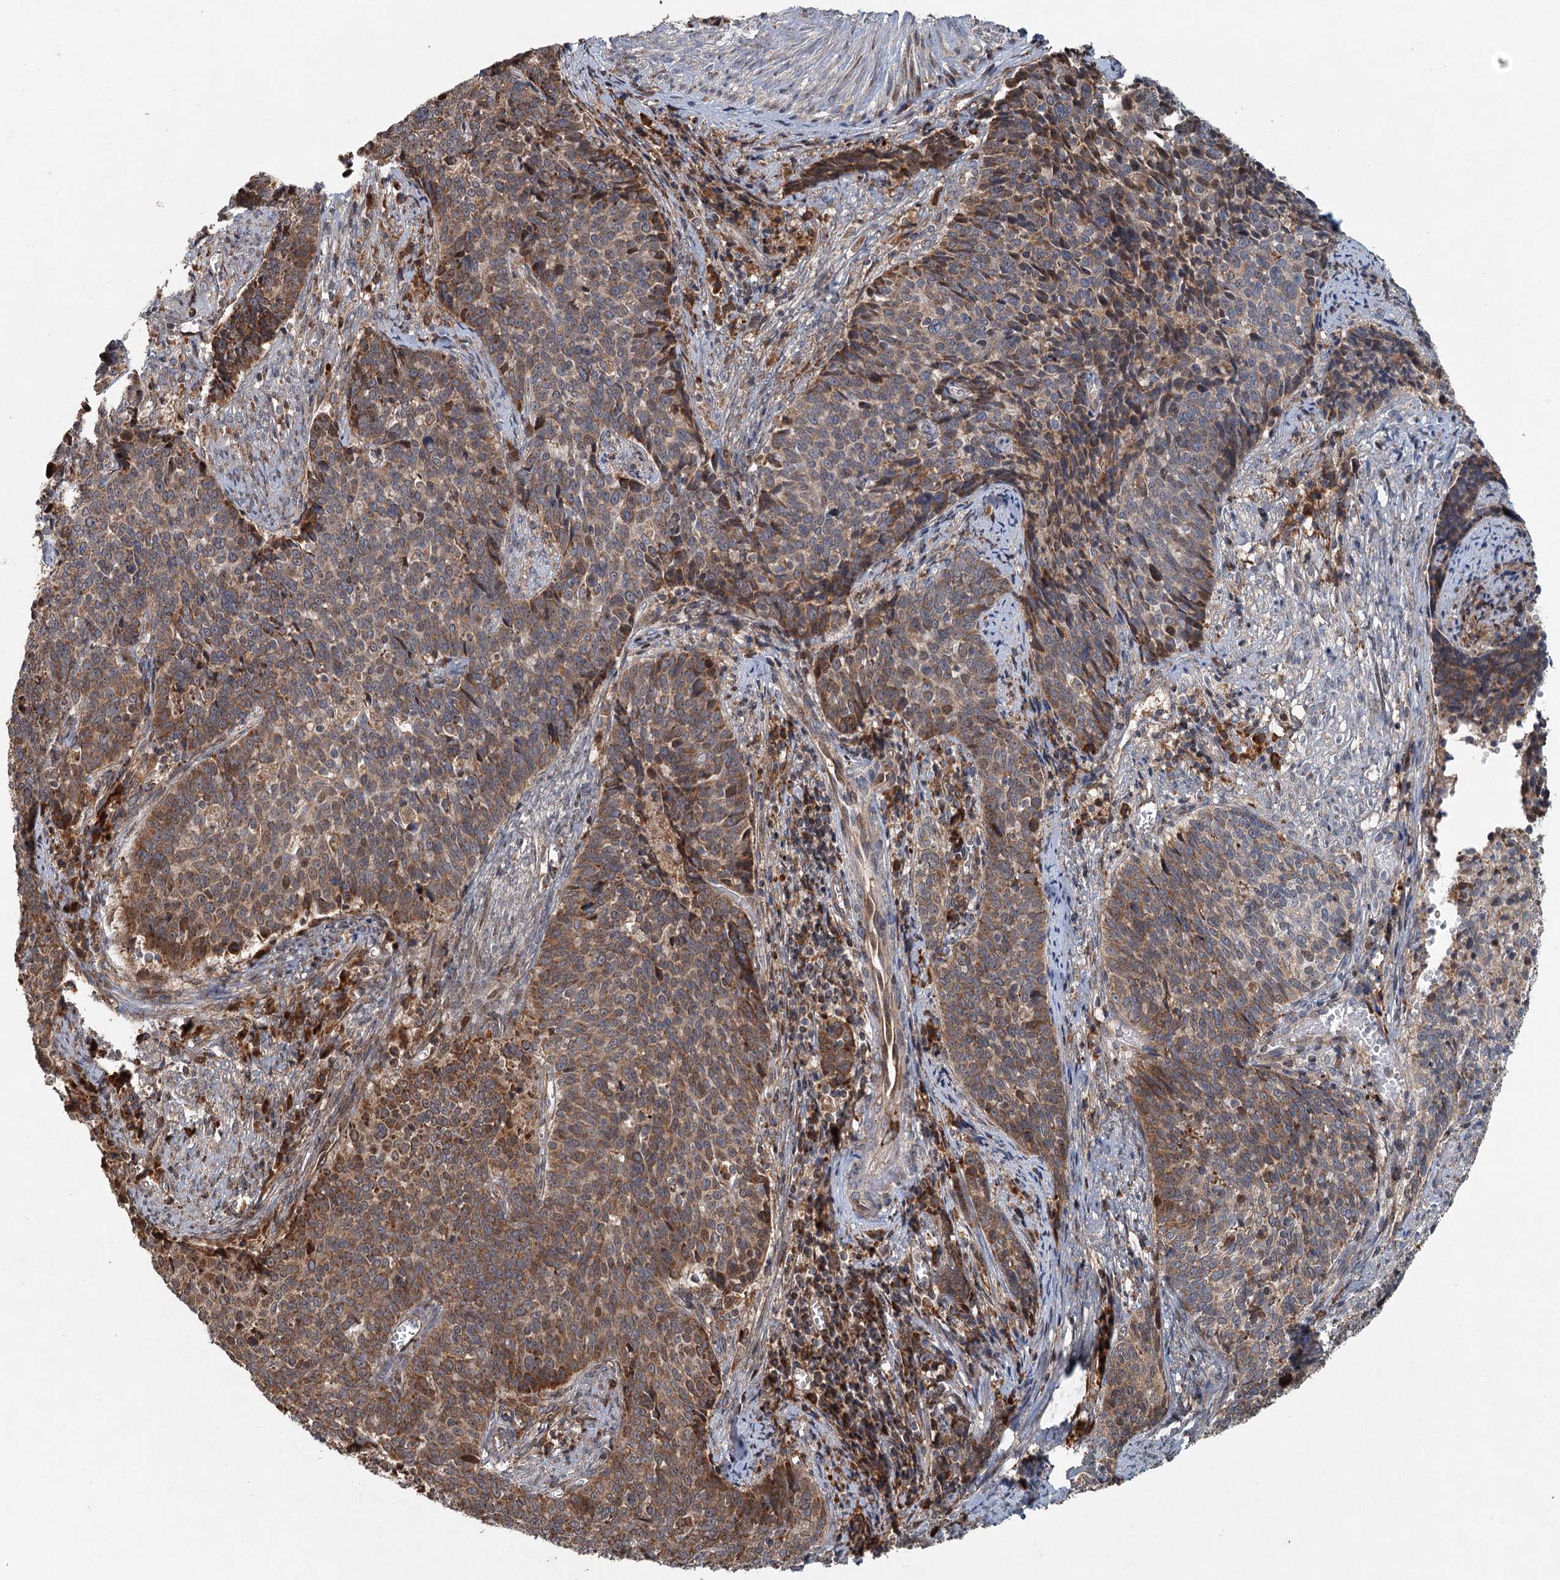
{"staining": {"intensity": "moderate", "quantity": "25%-75%", "location": "cytoplasmic/membranous,nuclear"}, "tissue": "cervical cancer", "cell_type": "Tumor cells", "image_type": "cancer", "snomed": [{"axis": "morphology", "description": "Squamous cell carcinoma, NOS"}, {"axis": "topography", "description": "Cervix"}], "caption": "Immunohistochemical staining of human cervical squamous cell carcinoma exhibits medium levels of moderate cytoplasmic/membranous and nuclear staining in about 25%-75% of tumor cells.", "gene": "SRPX2", "patient": {"sex": "female", "age": 39}}